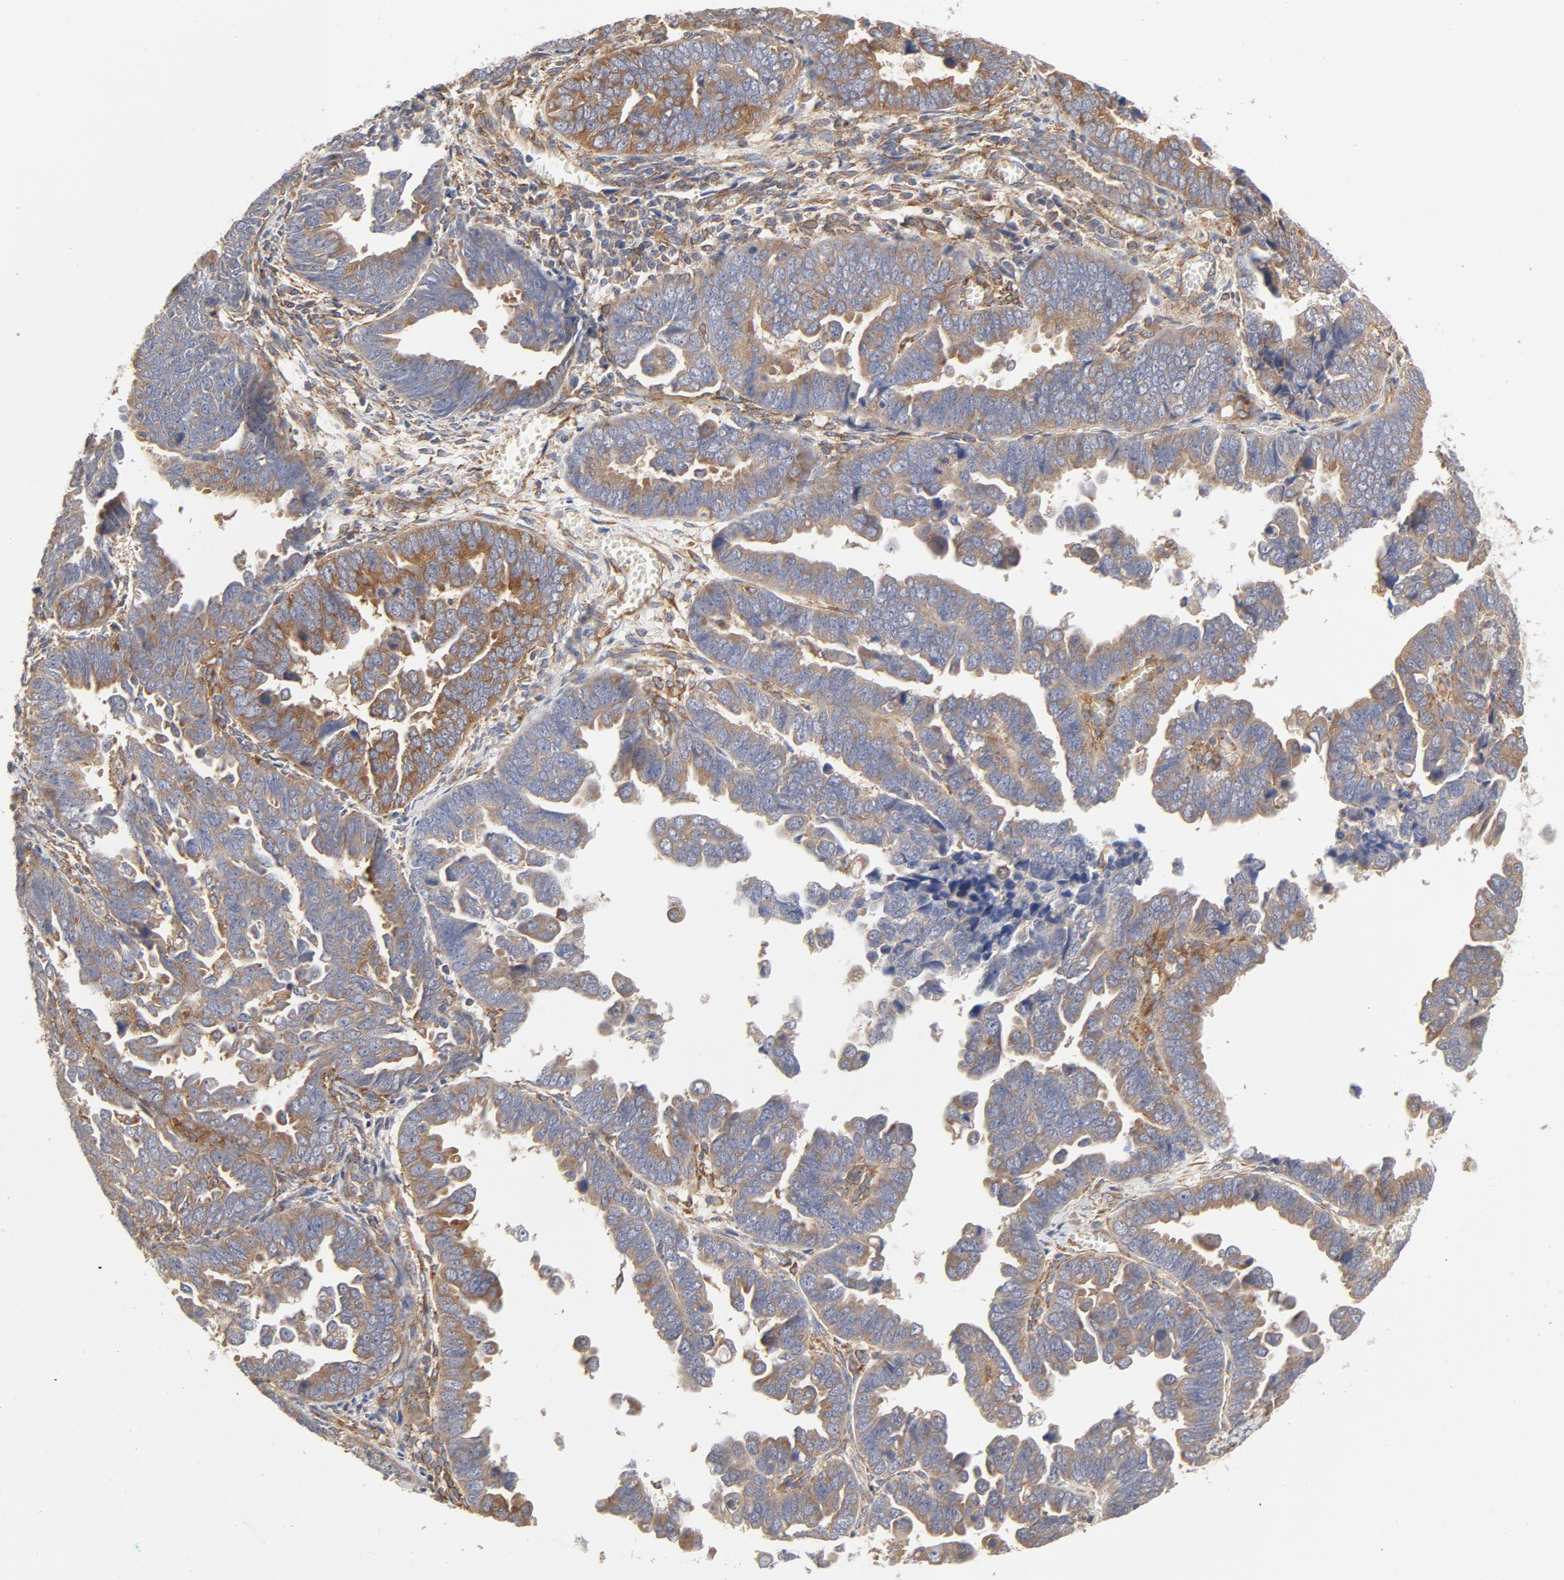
{"staining": {"intensity": "moderate", "quantity": ">75%", "location": "cytoplasmic/membranous"}, "tissue": "endometrial cancer", "cell_type": "Tumor cells", "image_type": "cancer", "snomed": [{"axis": "morphology", "description": "Adenocarcinoma, NOS"}, {"axis": "topography", "description": "Endometrium"}], "caption": "This image displays IHC staining of adenocarcinoma (endometrial), with medium moderate cytoplasmic/membranous expression in approximately >75% of tumor cells.", "gene": "AP2A1", "patient": {"sex": "female", "age": 75}}